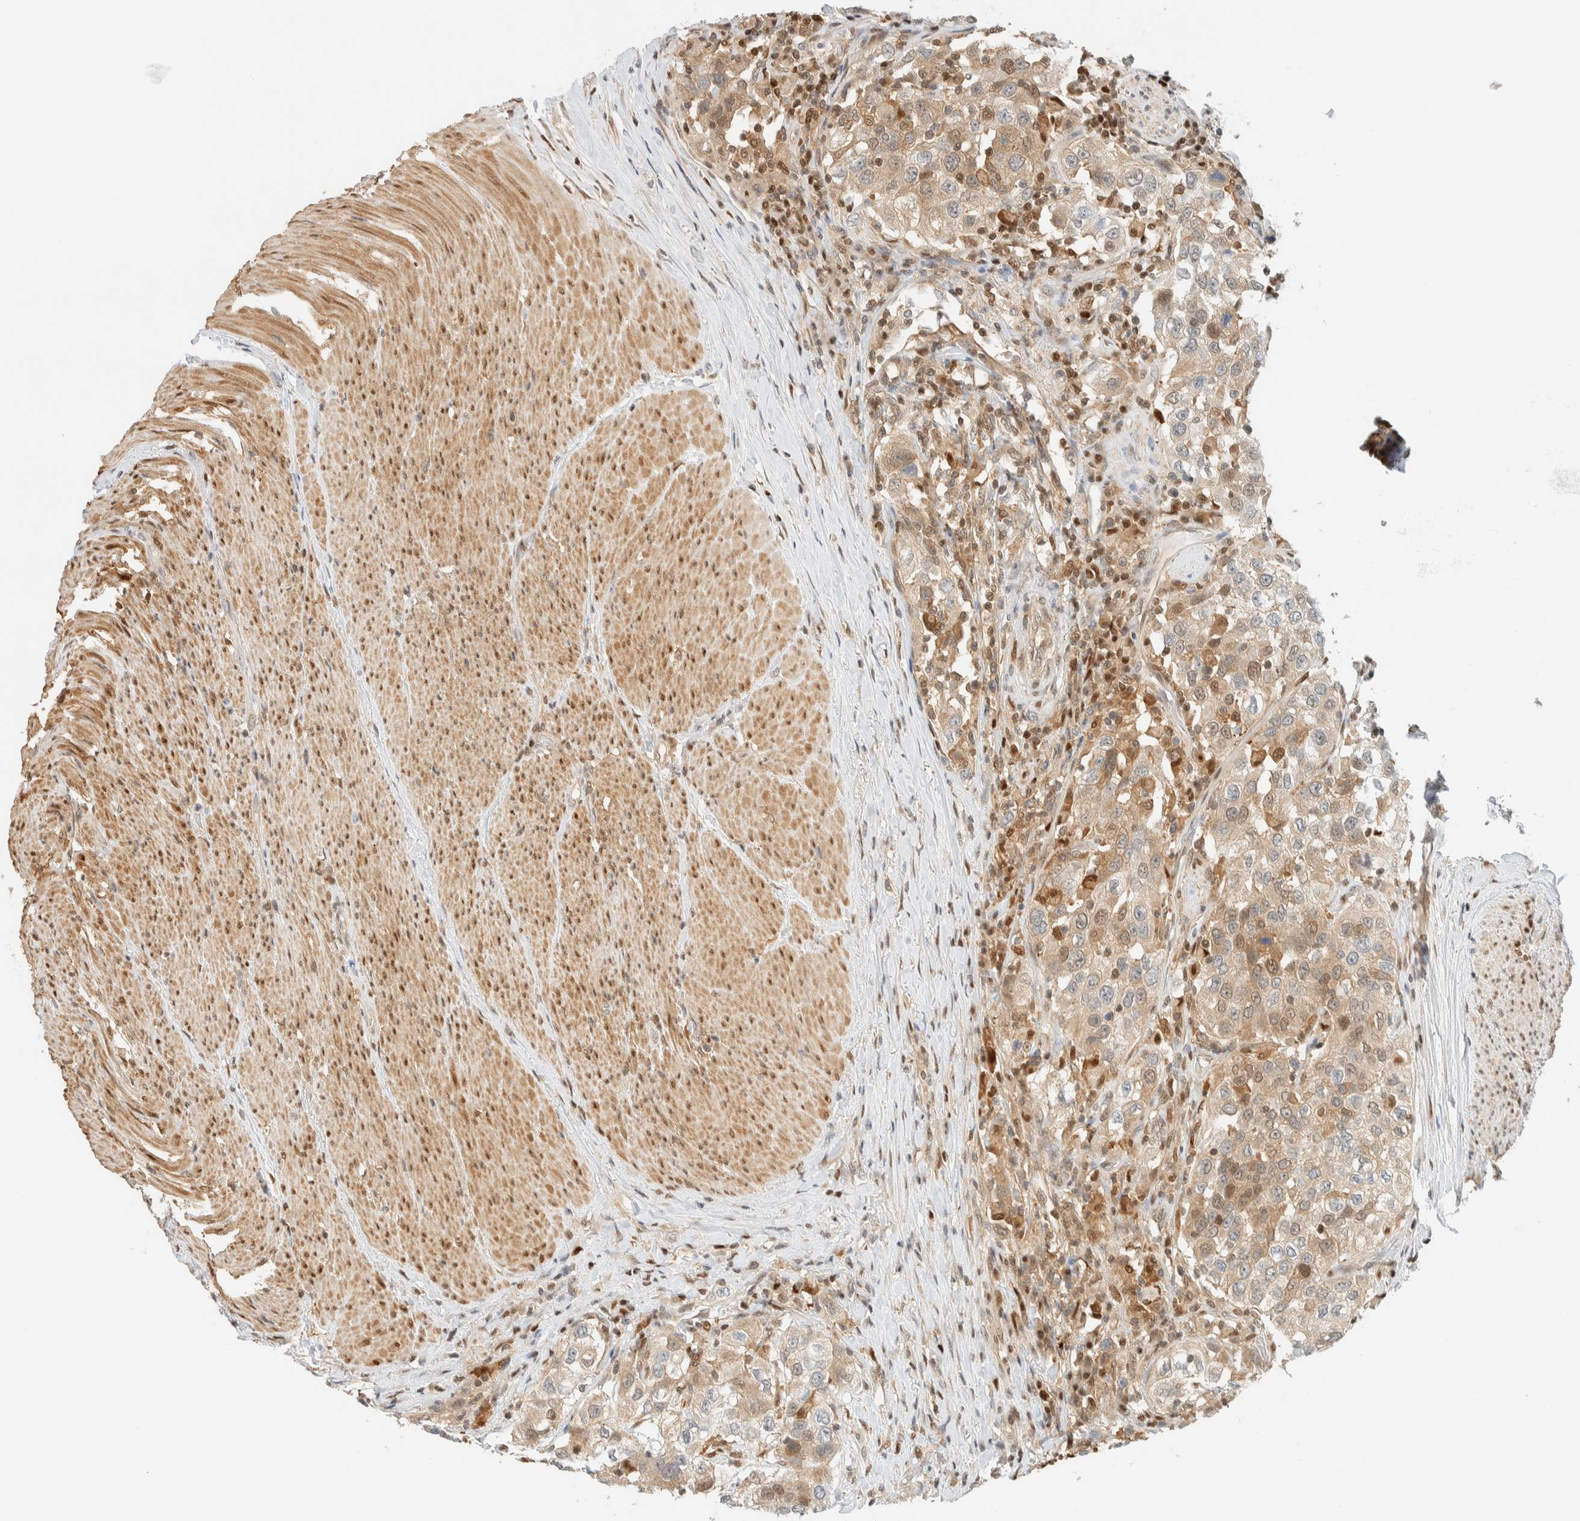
{"staining": {"intensity": "weak", "quantity": ">75%", "location": "cytoplasmic/membranous"}, "tissue": "urothelial cancer", "cell_type": "Tumor cells", "image_type": "cancer", "snomed": [{"axis": "morphology", "description": "Urothelial carcinoma, High grade"}, {"axis": "topography", "description": "Urinary bladder"}], "caption": "This image demonstrates high-grade urothelial carcinoma stained with immunohistochemistry (IHC) to label a protein in brown. The cytoplasmic/membranous of tumor cells show weak positivity for the protein. Nuclei are counter-stained blue.", "gene": "ZBTB37", "patient": {"sex": "female", "age": 80}}